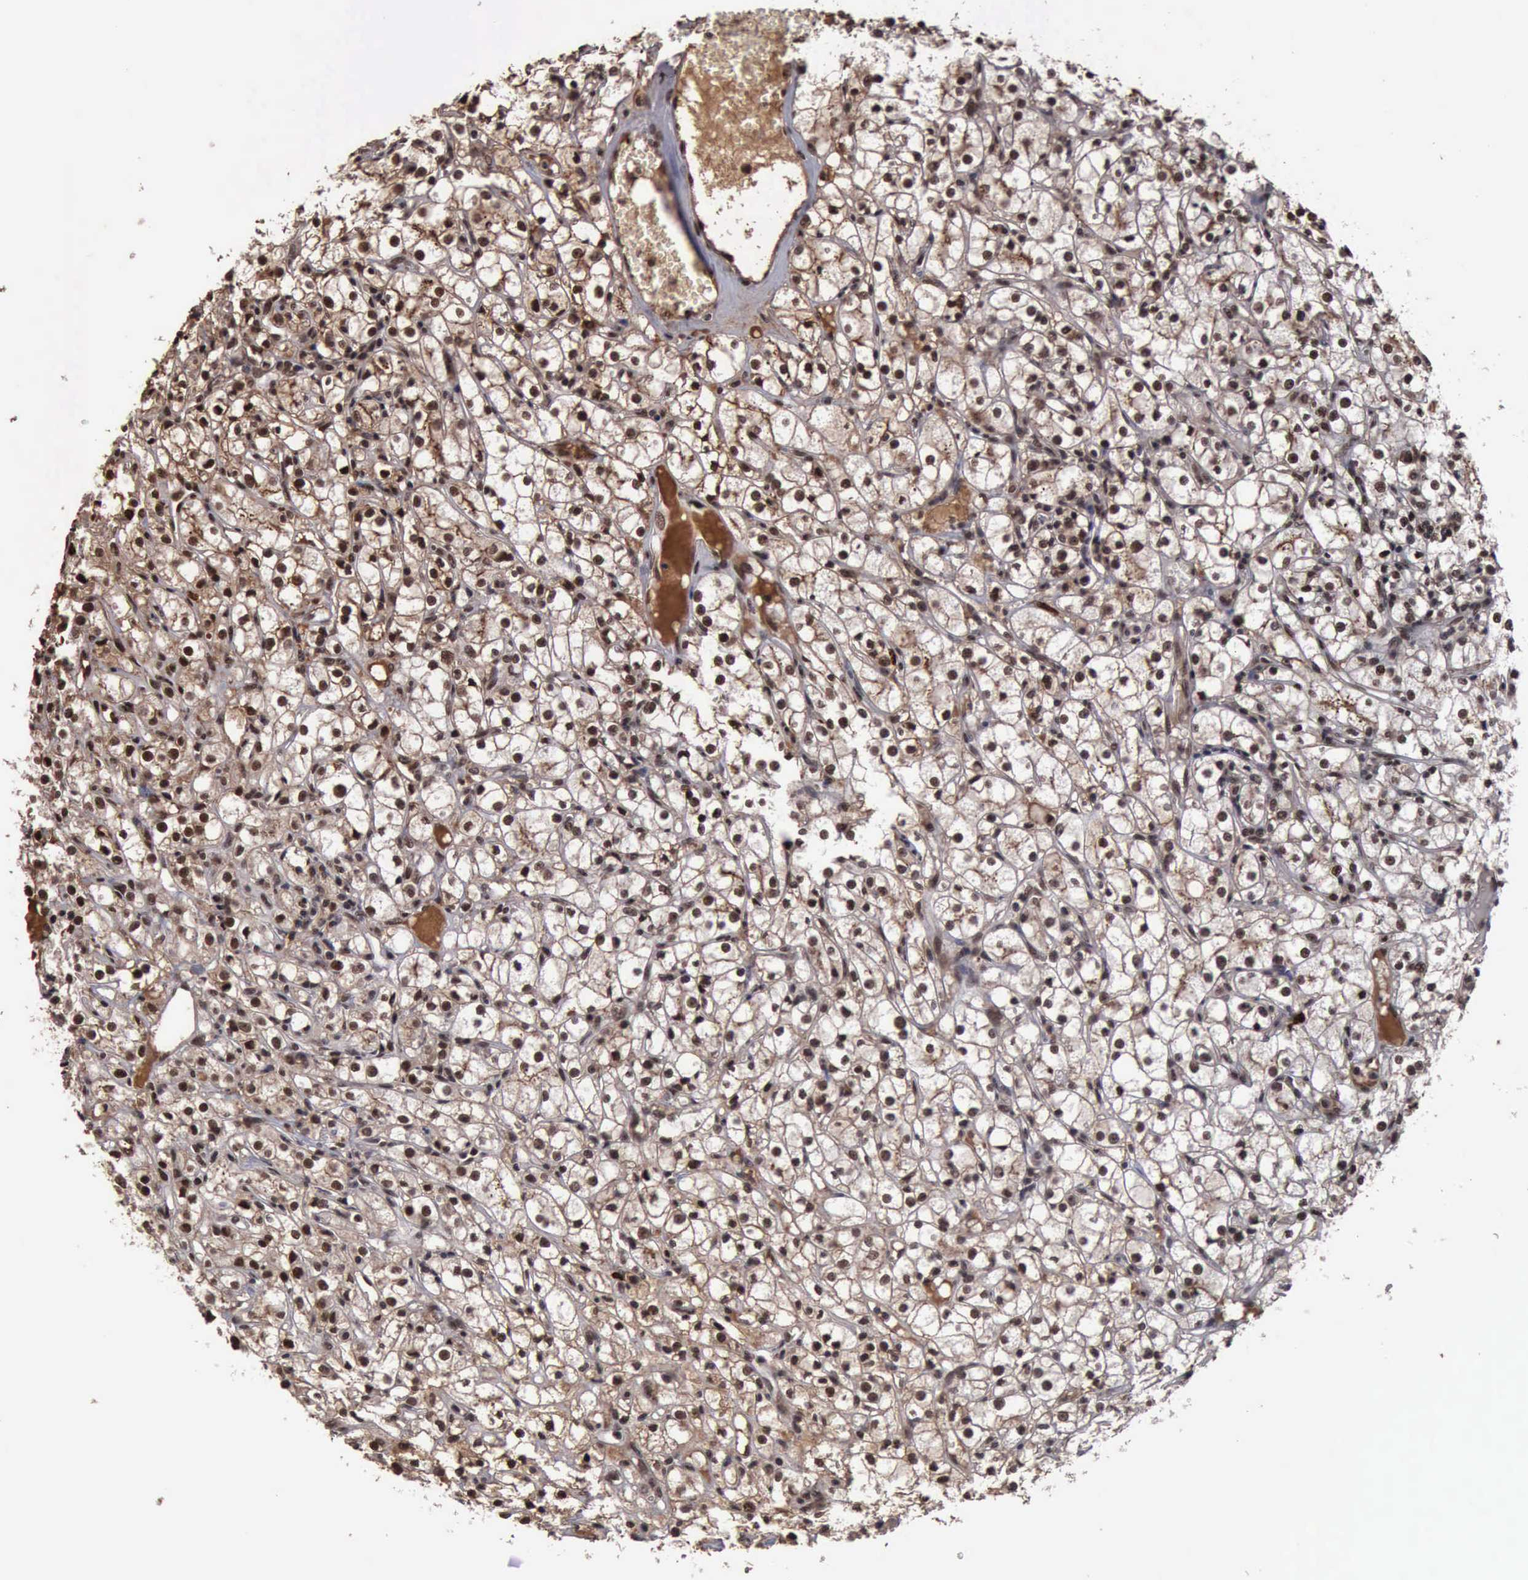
{"staining": {"intensity": "strong", "quantity": ">75%", "location": "cytoplasmic/membranous,nuclear"}, "tissue": "renal cancer", "cell_type": "Tumor cells", "image_type": "cancer", "snomed": [{"axis": "morphology", "description": "Adenocarcinoma, NOS"}, {"axis": "topography", "description": "Kidney"}], "caption": "Protein expression analysis of human renal cancer reveals strong cytoplasmic/membranous and nuclear staining in about >75% of tumor cells.", "gene": "TRMT2A", "patient": {"sex": "male", "age": 61}}